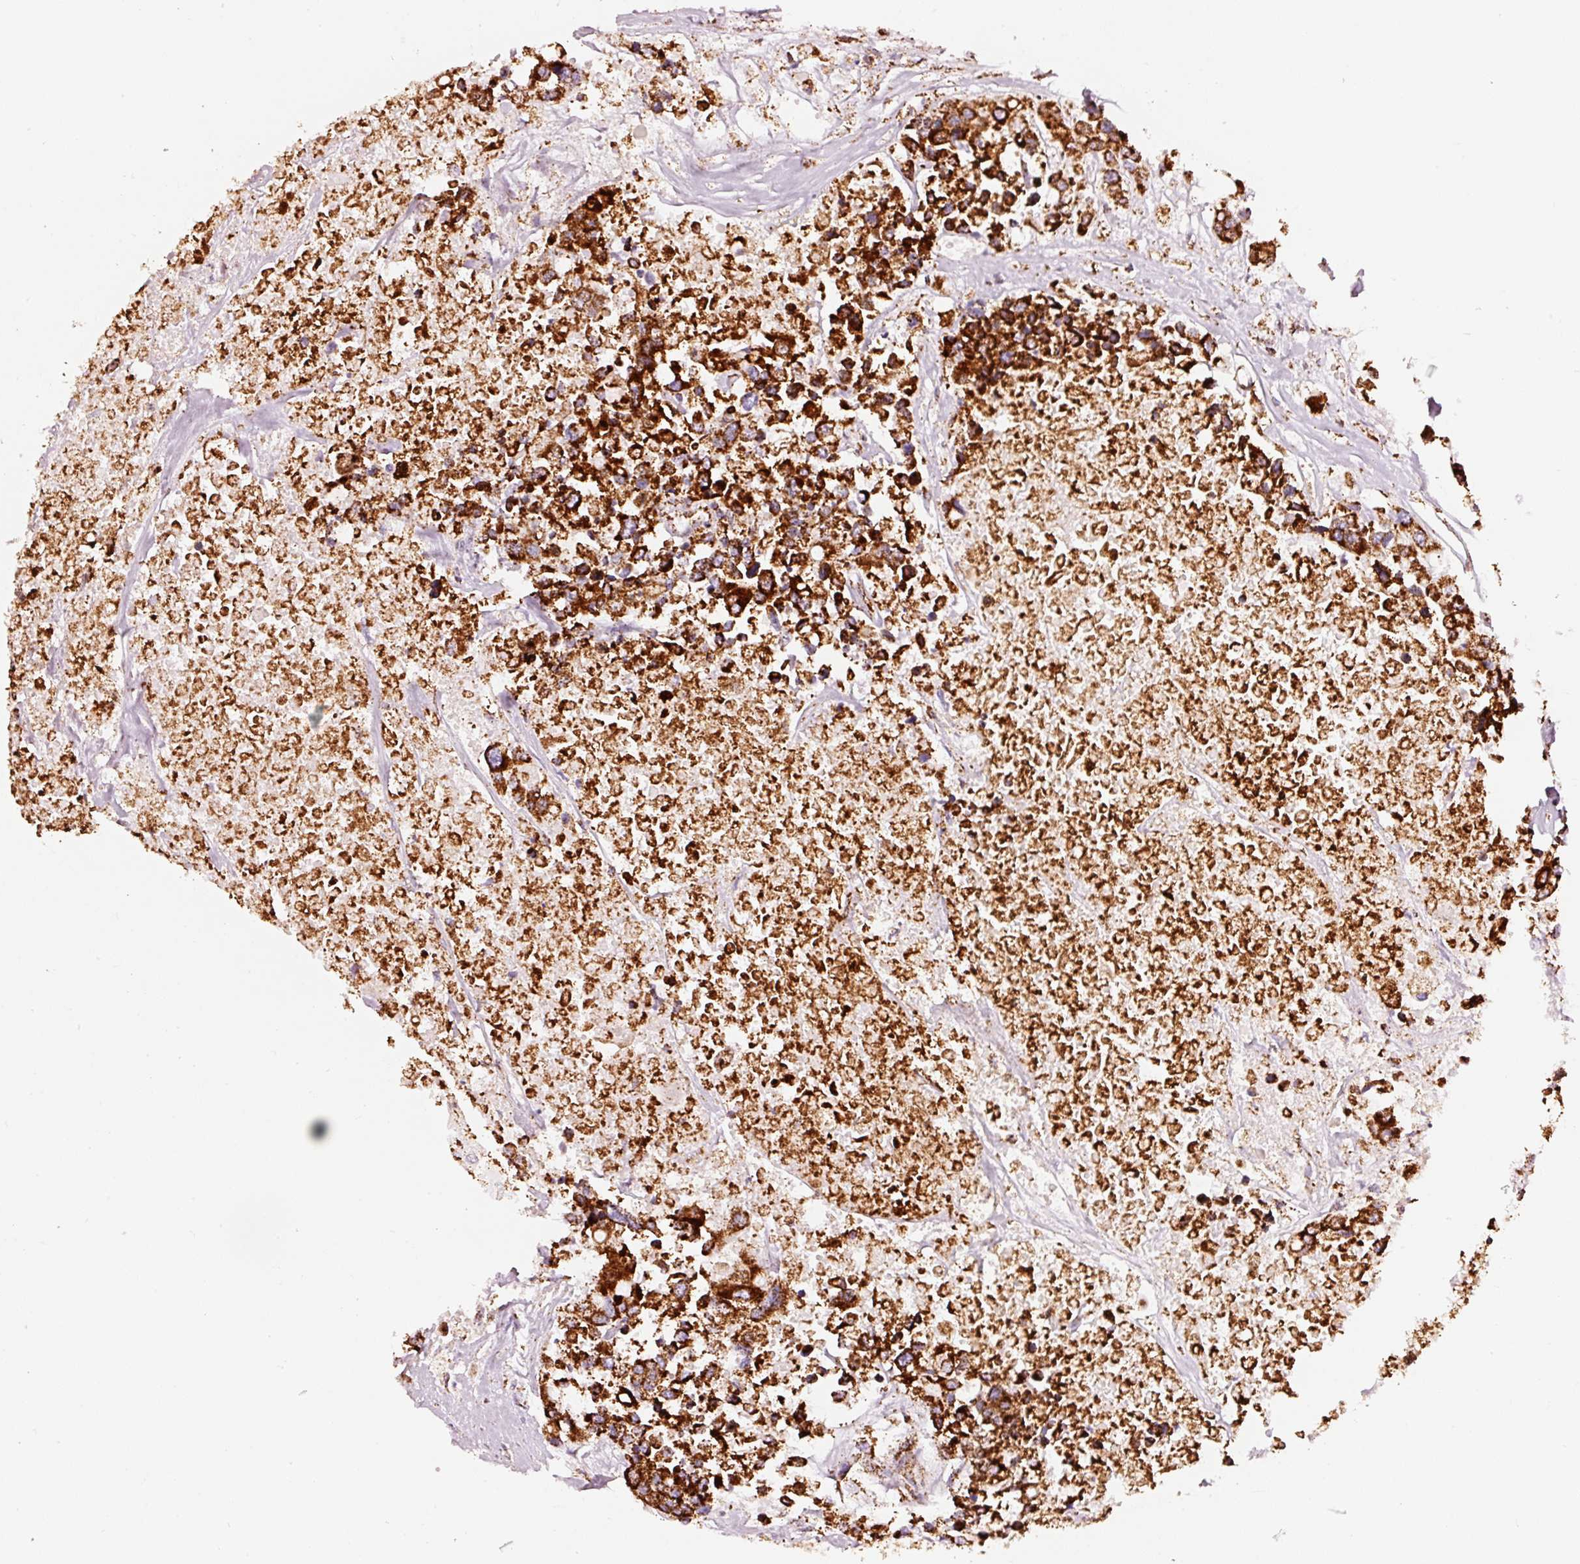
{"staining": {"intensity": "strong", "quantity": ">75%", "location": "cytoplasmic/membranous"}, "tissue": "colorectal cancer", "cell_type": "Tumor cells", "image_type": "cancer", "snomed": [{"axis": "morphology", "description": "Adenocarcinoma, NOS"}, {"axis": "topography", "description": "Colon"}], "caption": "A brown stain highlights strong cytoplasmic/membranous positivity of a protein in human adenocarcinoma (colorectal) tumor cells. (Stains: DAB (3,3'-diaminobenzidine) in brown, nuclei in blue, Microscopy: brightfield microscopy at high magnification).", "gene": "UQCRC1", "patient": {"sex": "male", "age": 77}}